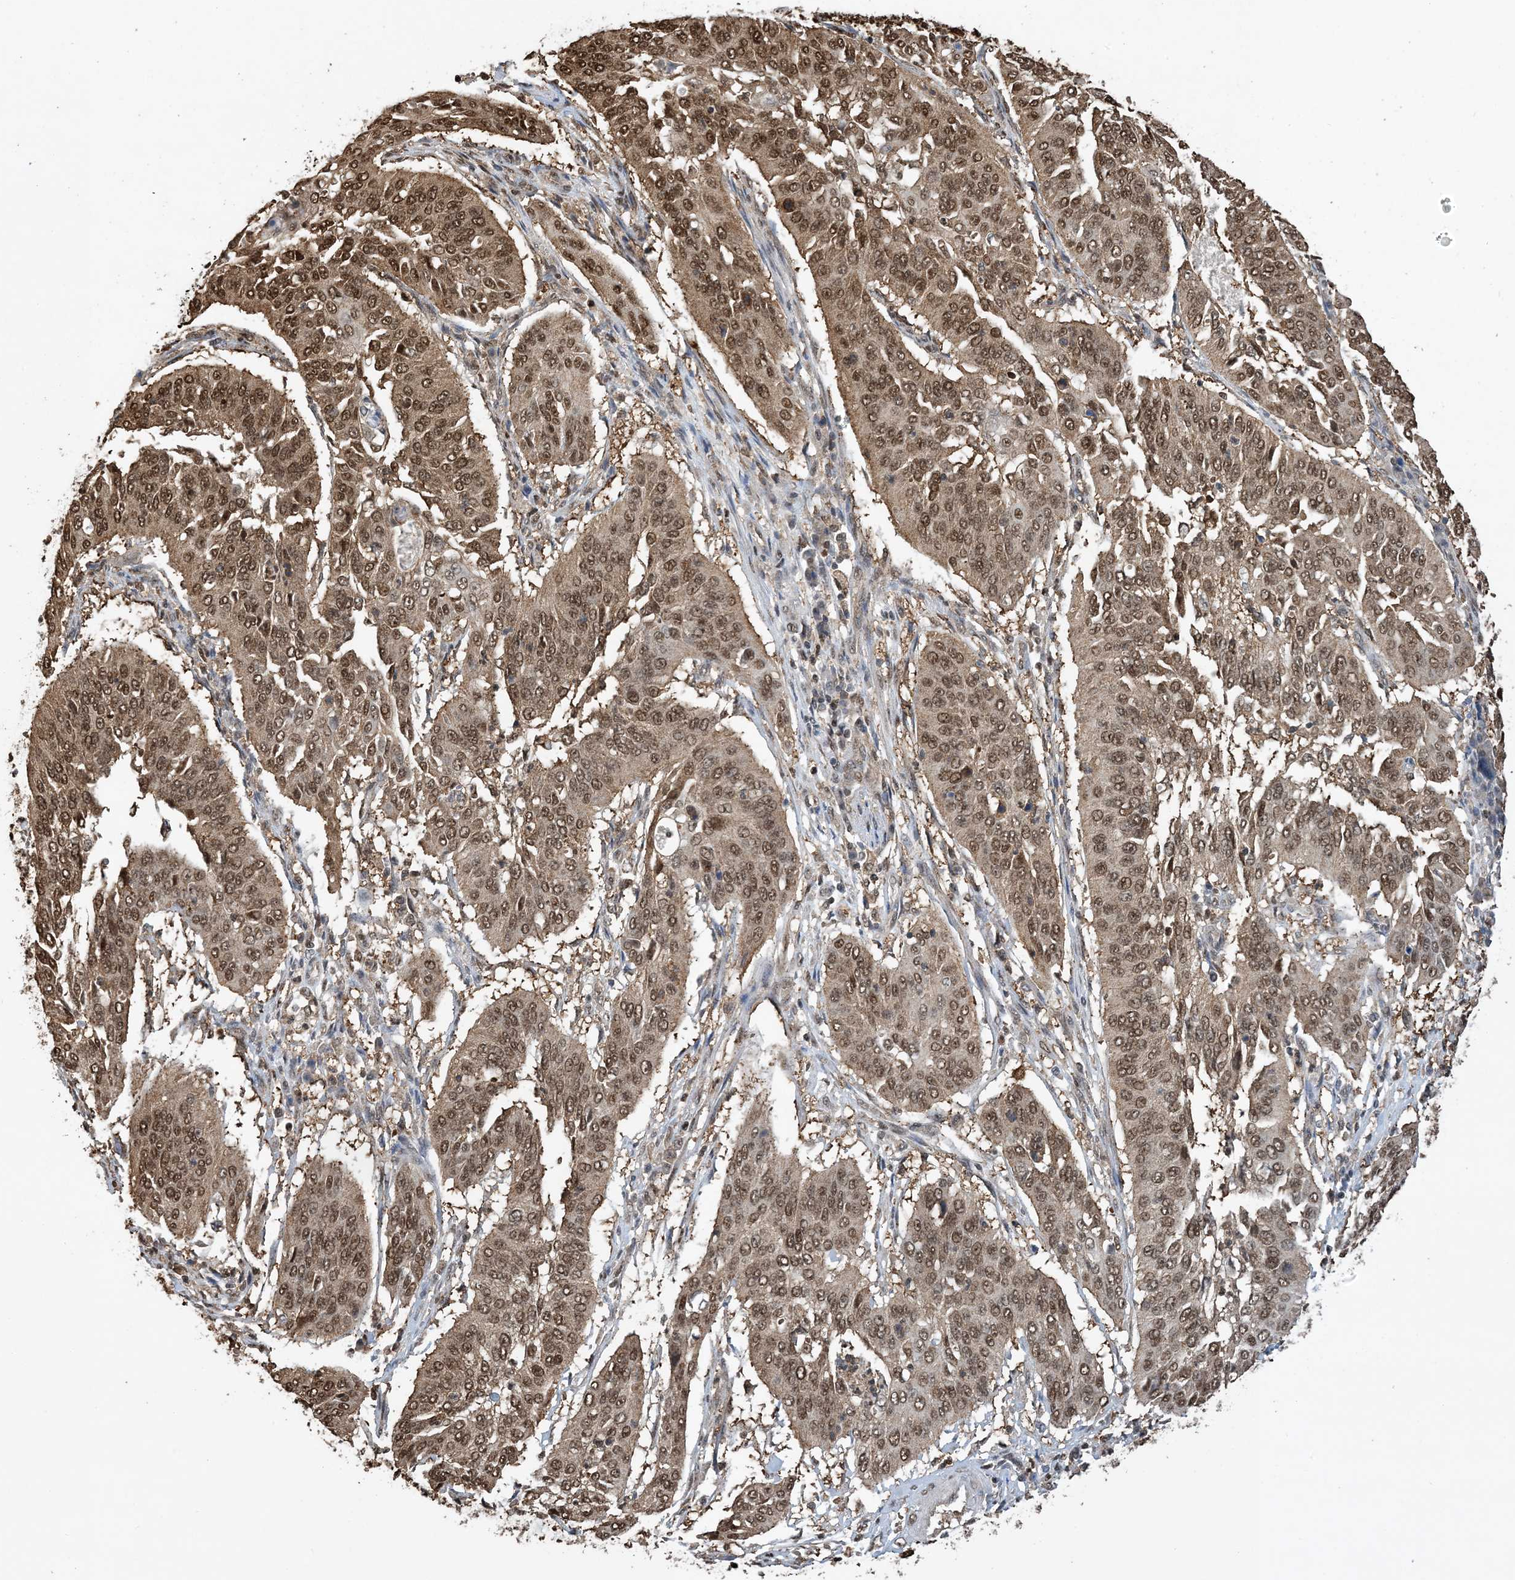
{"staining": {"intensity": "moderate", "quantity": ">75%", "location": "cytoplasmic/membranous,nuclear"}, "tissue": "cervical cancer", "cell_type": "Tumor cells", "image_type": "cancer", "snomed": [{"axis": "morphology", "description": "Normal tissue, NOS"}, {"axis": "morphology", "description": "Squamous cell carcinoma, NOS"}, {"axis": "topography", "description": "Cervix"}], "caption": "IHC photomicrograph of neoplastic tissue: human cervical cancer (squamous cell carcinoma) stained using immunohistochemistry (IHC) reveals medium levels of moderate protein expression localized specifically in the cytoplasmic/membranous and nuclear of tumor cells, appearing as a cytoplasmic/membranous and nuclear brown color.", "gene": "HSPA1A", "patient": {"sex": "female", "age": 39}}